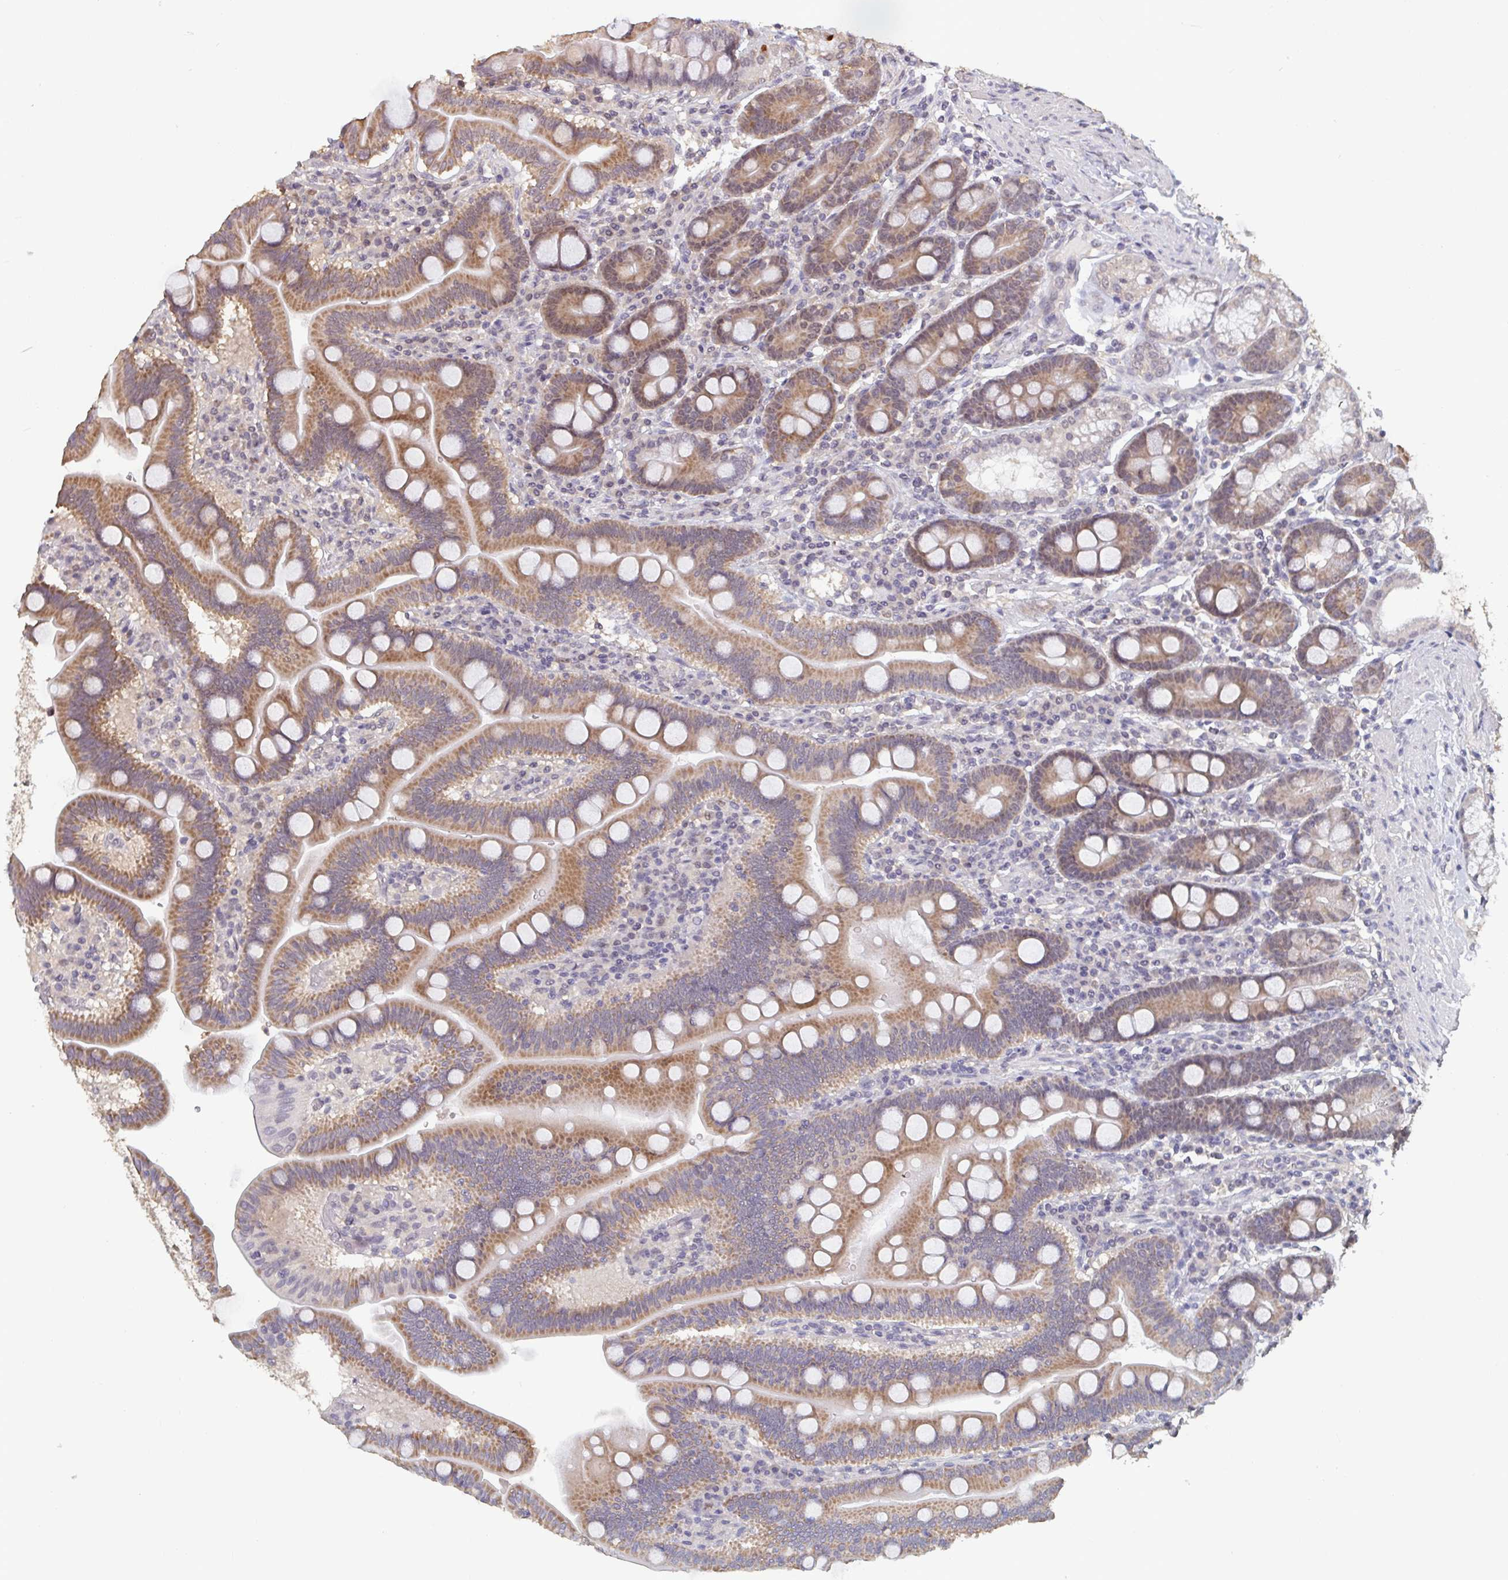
{"staining": {"intensity": "moderate", "quantity": ">75%", "location": "cytoplasmic/membranous"}, "tissue": "duodenum", "cell_type": "Glandular cells", "image_type": "normal", "snomed": [{"axis": "morphology", "description": "Normal tissue, NOS"}, {"axis": "topography", "description": "Duodenum"}], "caption": "Immunohistochemical staining of benign human duodenum demonstrates moderate cytoplasmic/membranous protein staining in approximately >75% of glandular cells. (Stains: DAB in brown, nuclei in blue, Microscopy: brightfield microscopy at high magnification).", "gene": "LIX1", "patient": {"sex": "male", "age": 59}}